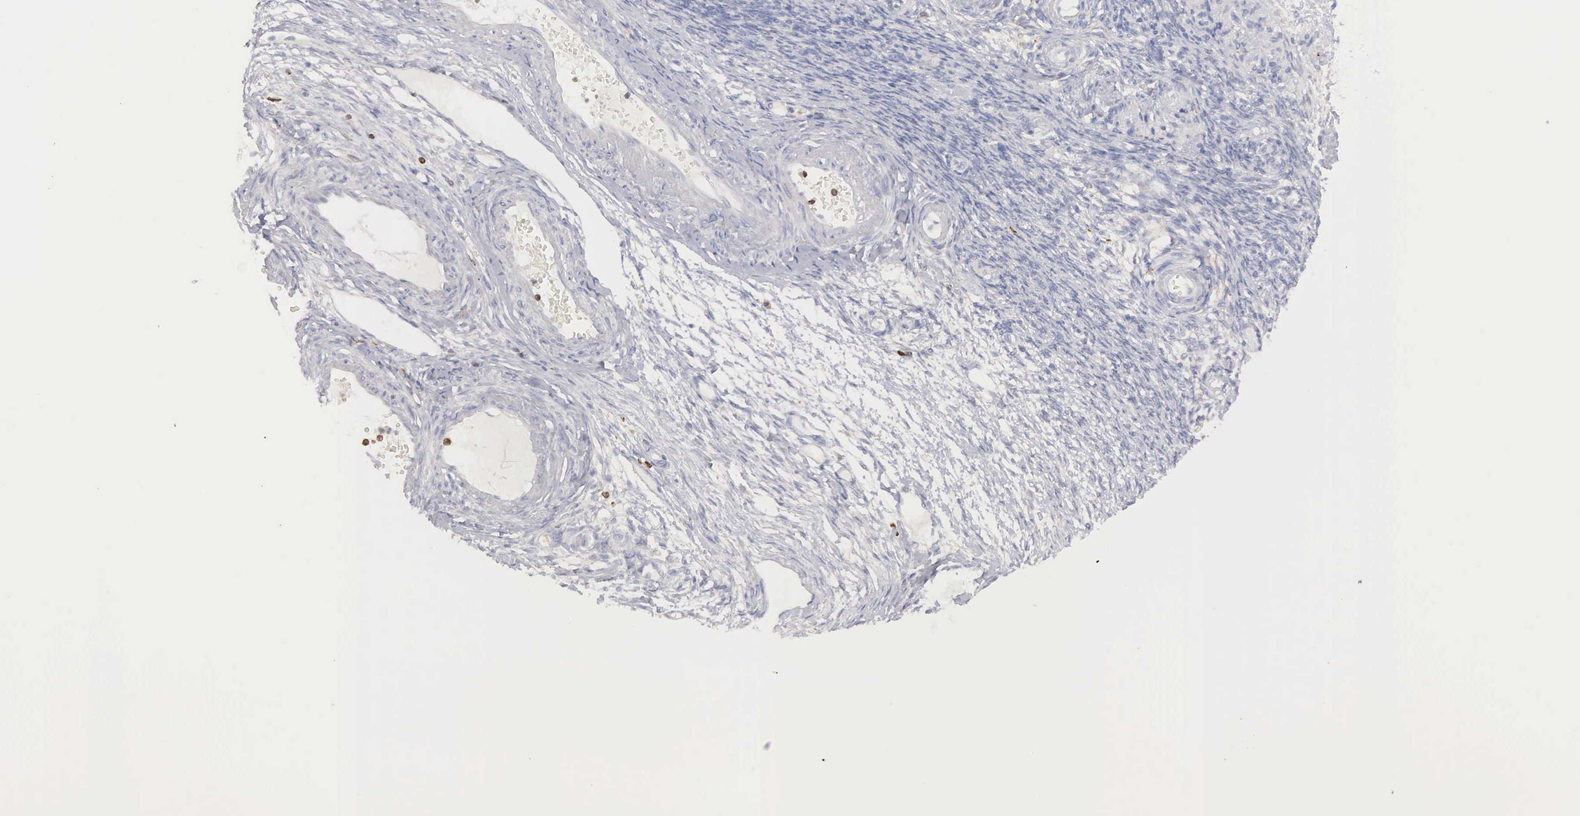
{"staining": {"intensity": "weak", "quantity": "<25%", "location": "cytoplasmic/membranous"}, "tissue": "ovarian cancer", "cell_type": "Tumor cells", "image_type": "cancer", "snomed": [{"axis": "morphology", "description": "Cystadenocarcinoma, mucinous, NOS"}, {"axis": "topography", "description": "Ovary"}], "caption": "An immunohistochemistry (IHC) photomicrograph of ovarian mucinous cystadenocarcinoma is shown. There is no staining in tumor cells of ovarian mucinous cystadenocarcinoma.", "gene": "SH3BP1", "patient": {"sex": "female", "age": 57}}